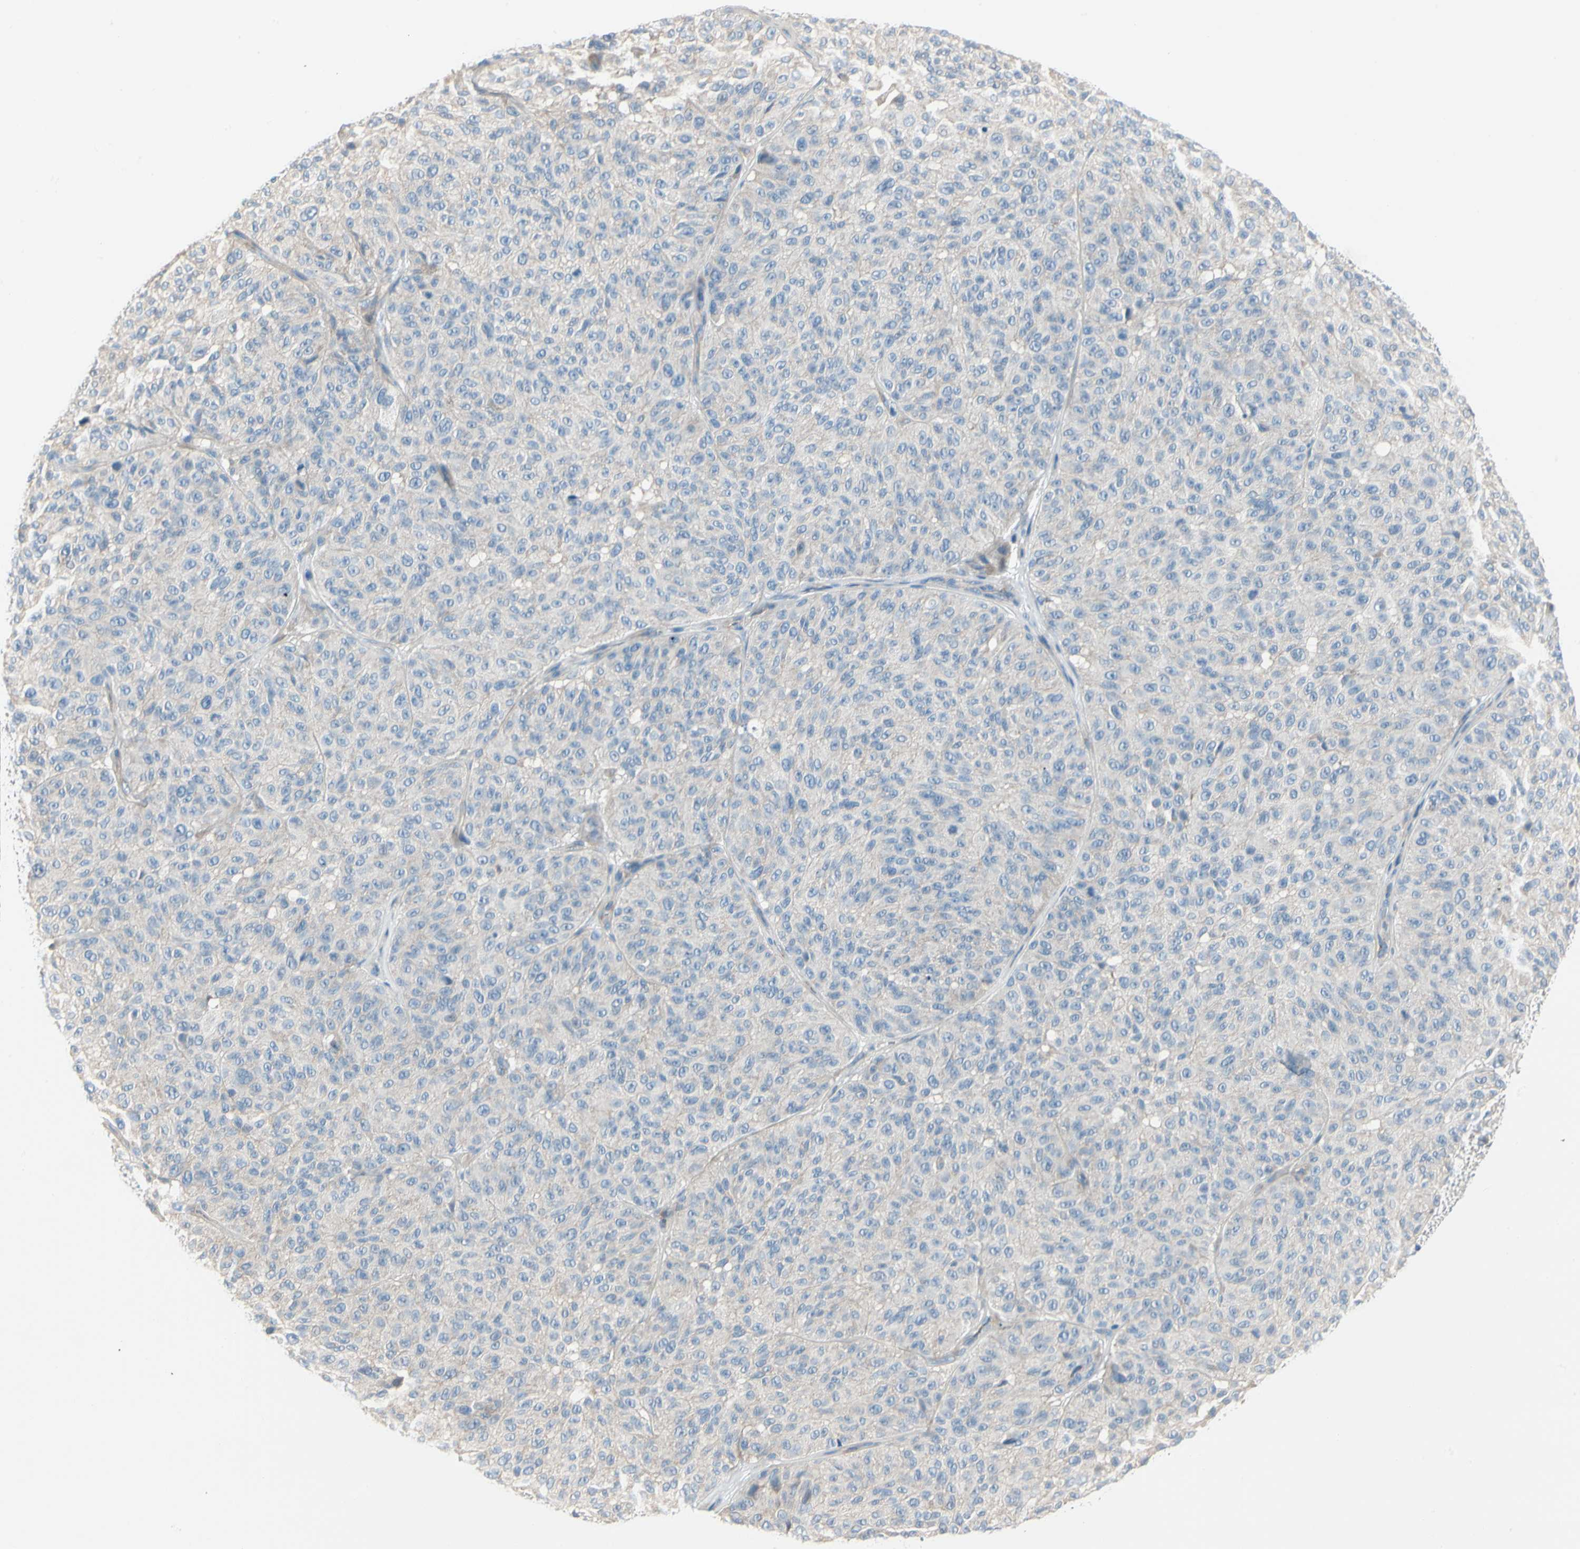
{"staining": {"intensity": "negative", "quantity": "none", "location": "none"}, "tissue": "melanoma", "cell_type": "Tumor cells", "image_type": "cancer", "snomed": [{"axis": "morphology", "description": "Malignant melanoma, NOS"}, {"axis": "topography", "description": "Skin"}], "caption": "High magnification brightfield microscopy of melanoma stained with DAB (brown) and counterstained with hematoxylin (blue): tumor cells show no significant positivity.", "gene": "DUSP12", "patient": {"sex": "female", "age": 46}}